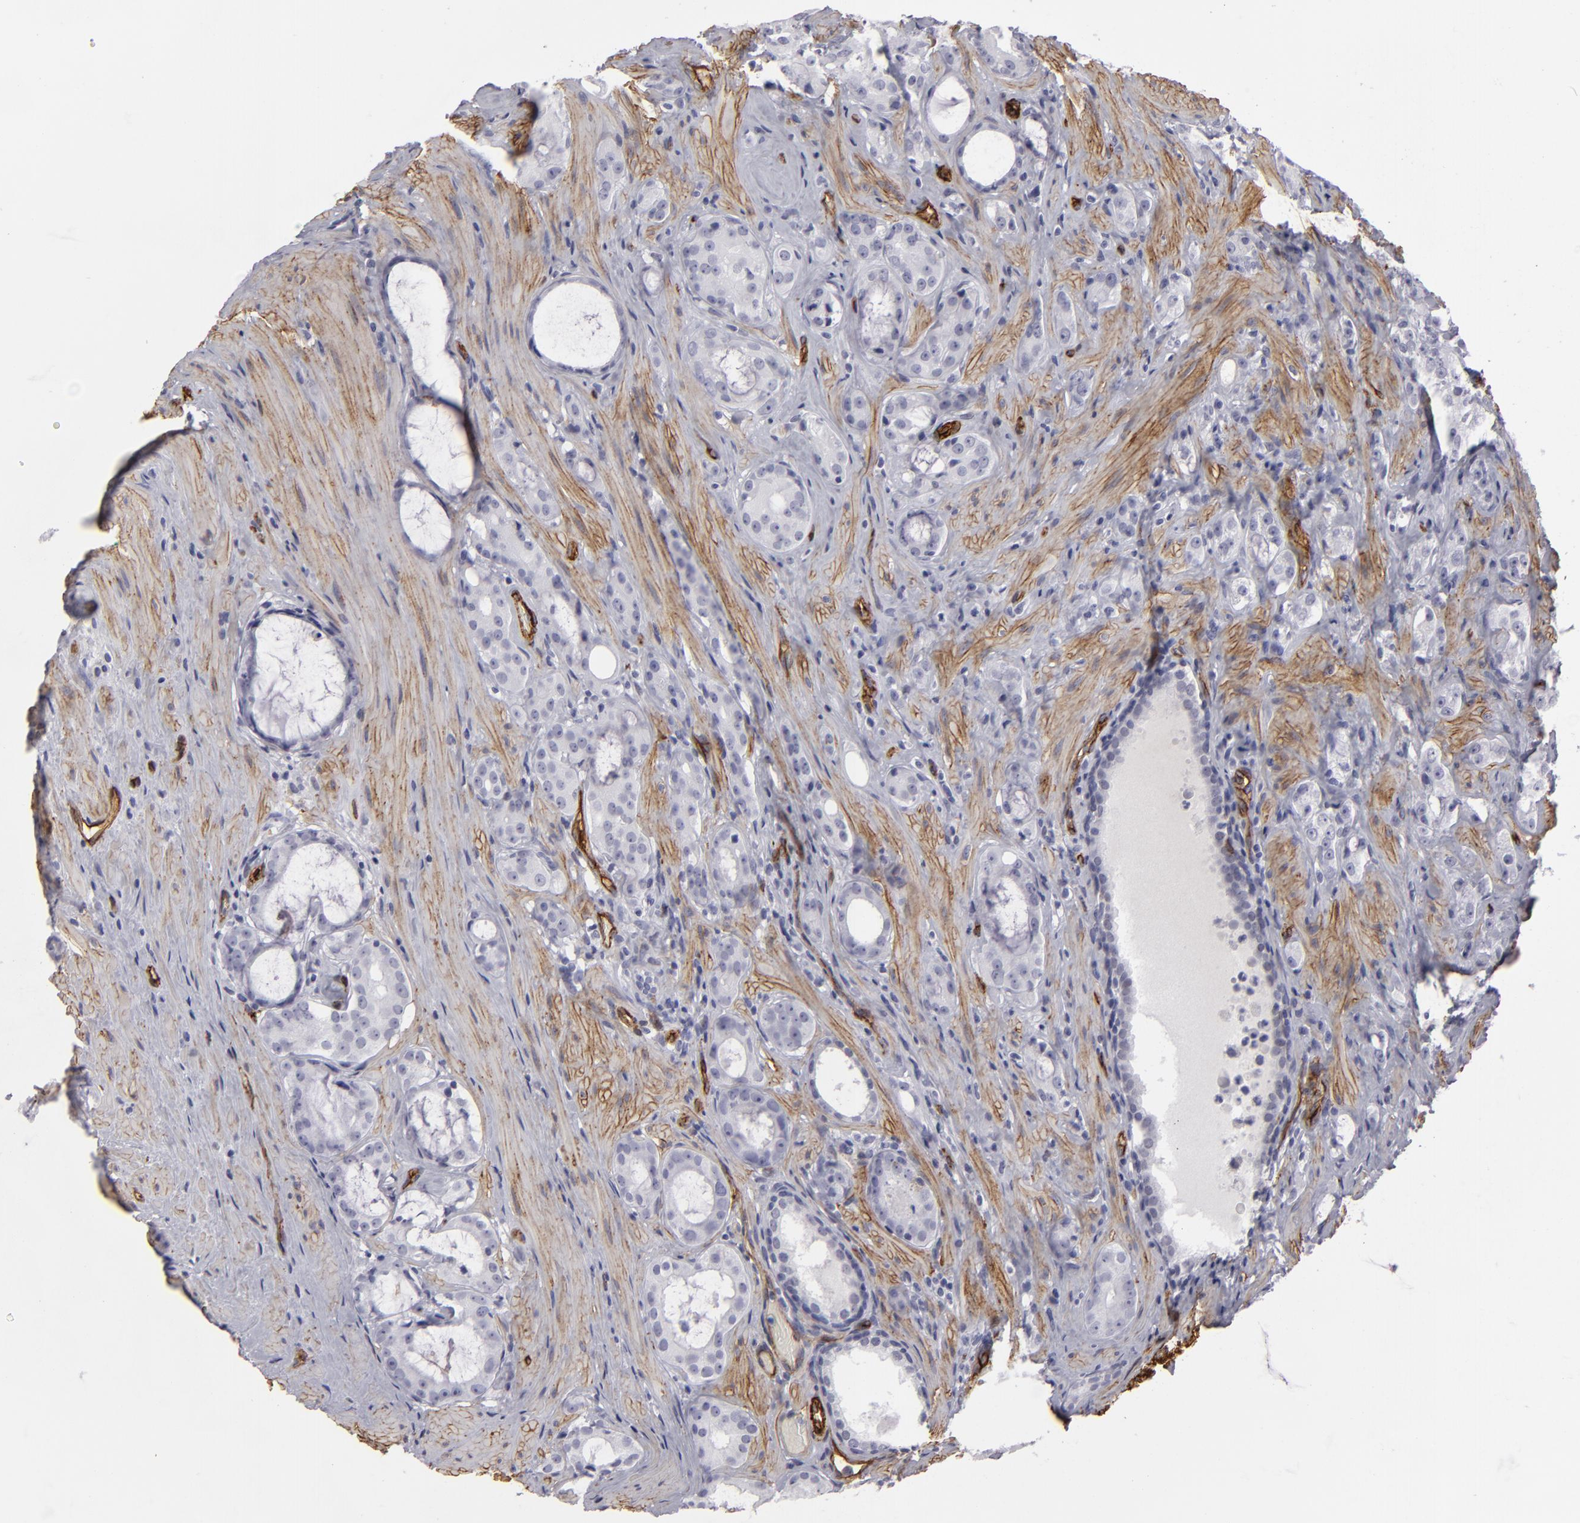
{"staining": {"intensity": "negative", "quantity": "none", "location": "none"}, "tissue": "prostate cancer", "cell_type": "Tumor cells", "image_type": "cancer", "snomed": [{"axis": "morphology", "description": "Adenocarcinoma, Medium grade"}, {"axis": "topography", "description": "Prostate"}], "caption": "A histopathology image of prostate adenocarcinoma (medium-grade) stained for a protein demonstrates no brown staining in tumor cells.", "gene": "MCAM", "patient": {"sex": "male", "age": 73}}